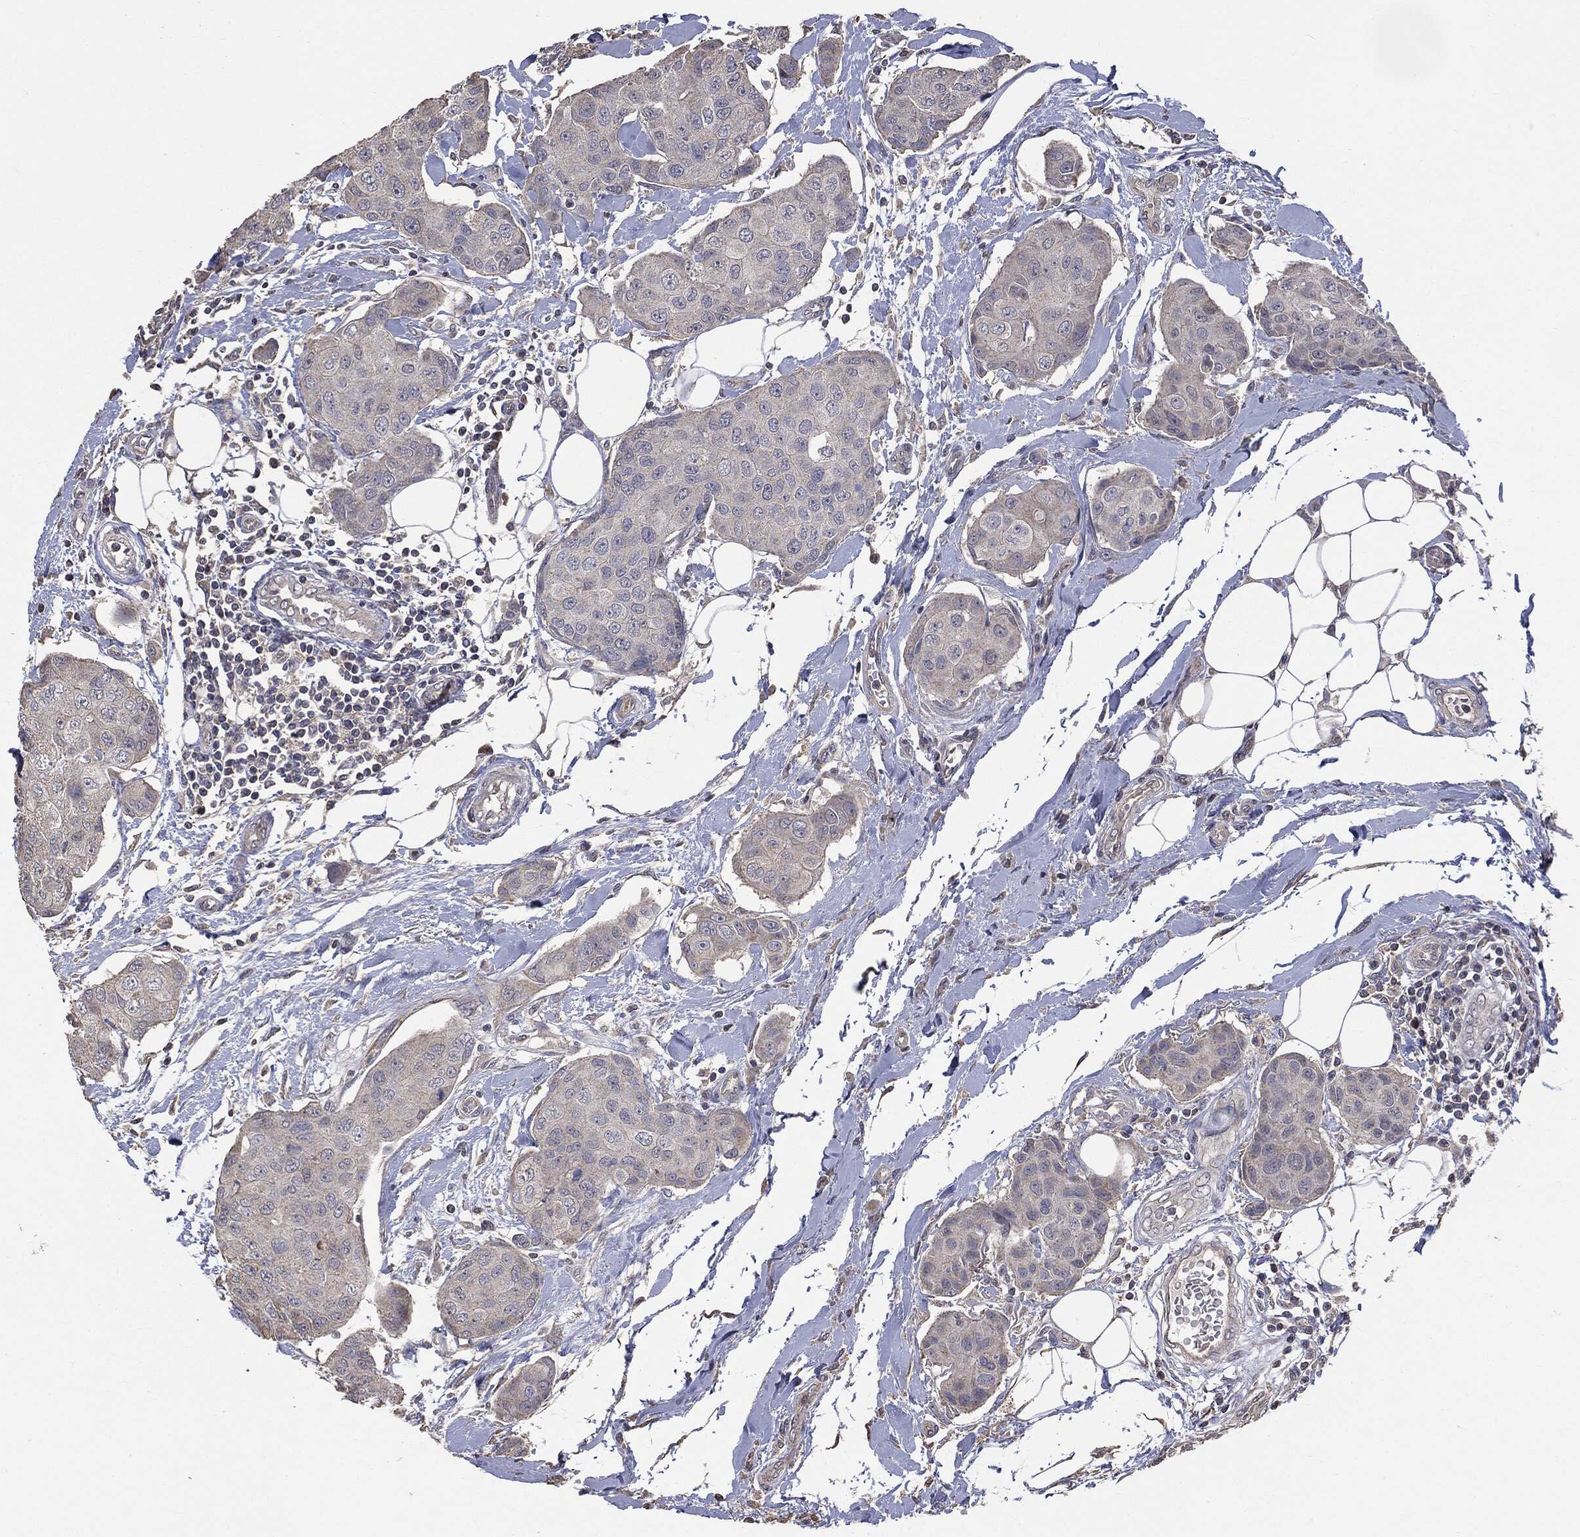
{"staining": {"intensity": "negative", "quantity": "none", "location": "none"}, "tissue": "breast cancer", "cell_type": "Tumor cells", "image_type": "cancer", "snomed": [{"axis": "morphology", "description": "Duct carcinoma"}, {"axis": "topography", "description": "Breast"}, {"axis": "topography", "description": "Lymph node"}], "caption": "Tumor cells show no significant staining in breast cancer (infiltrating ductal carcinoma).", "gene": "MTOR", "patient": {"sex": "female", "age": 80}}